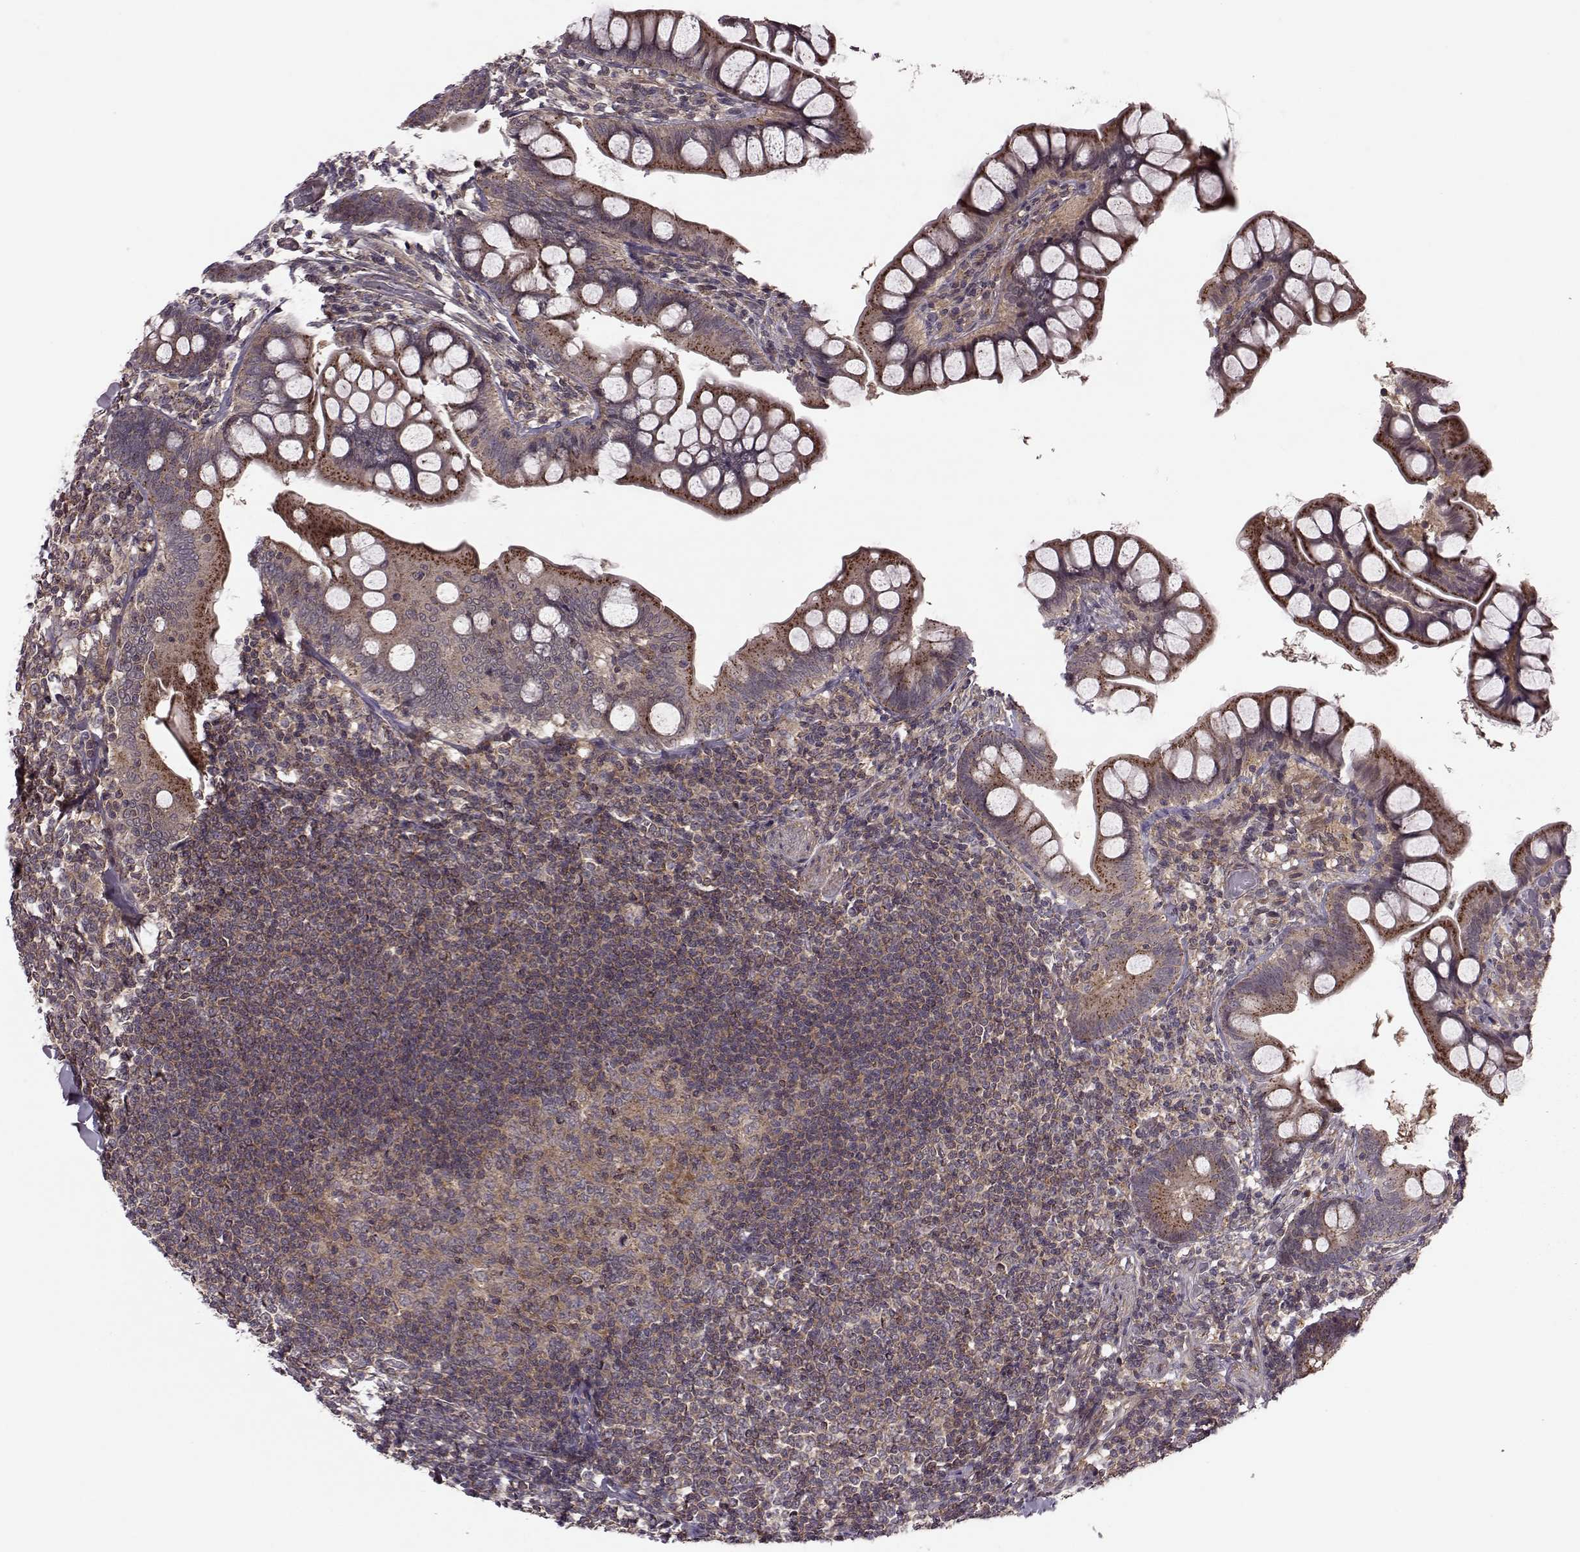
{"staining": {"intensity": "moderate", "quantity": ">75%", "location": "cytoplasmic/membranous"}, "tissue": "small intestine", "cell_type": "Glandular cells", "image_type": "normal", "snomed": [{"axis": "morphology", "description": "Normal tissue, NOS"}, {"axis": "topography", "description": "Small intestine"}], "caption": "Immunohistochemistry (IHC) histopathology image of benign small intestine stained for a protein (brown), which exhibits medium levels of moderate cytoplasmic/membranous staining in about >75% of glandular cells.", "gene": "FNIP2", "patient": {"sex": "male", "age": 70}}